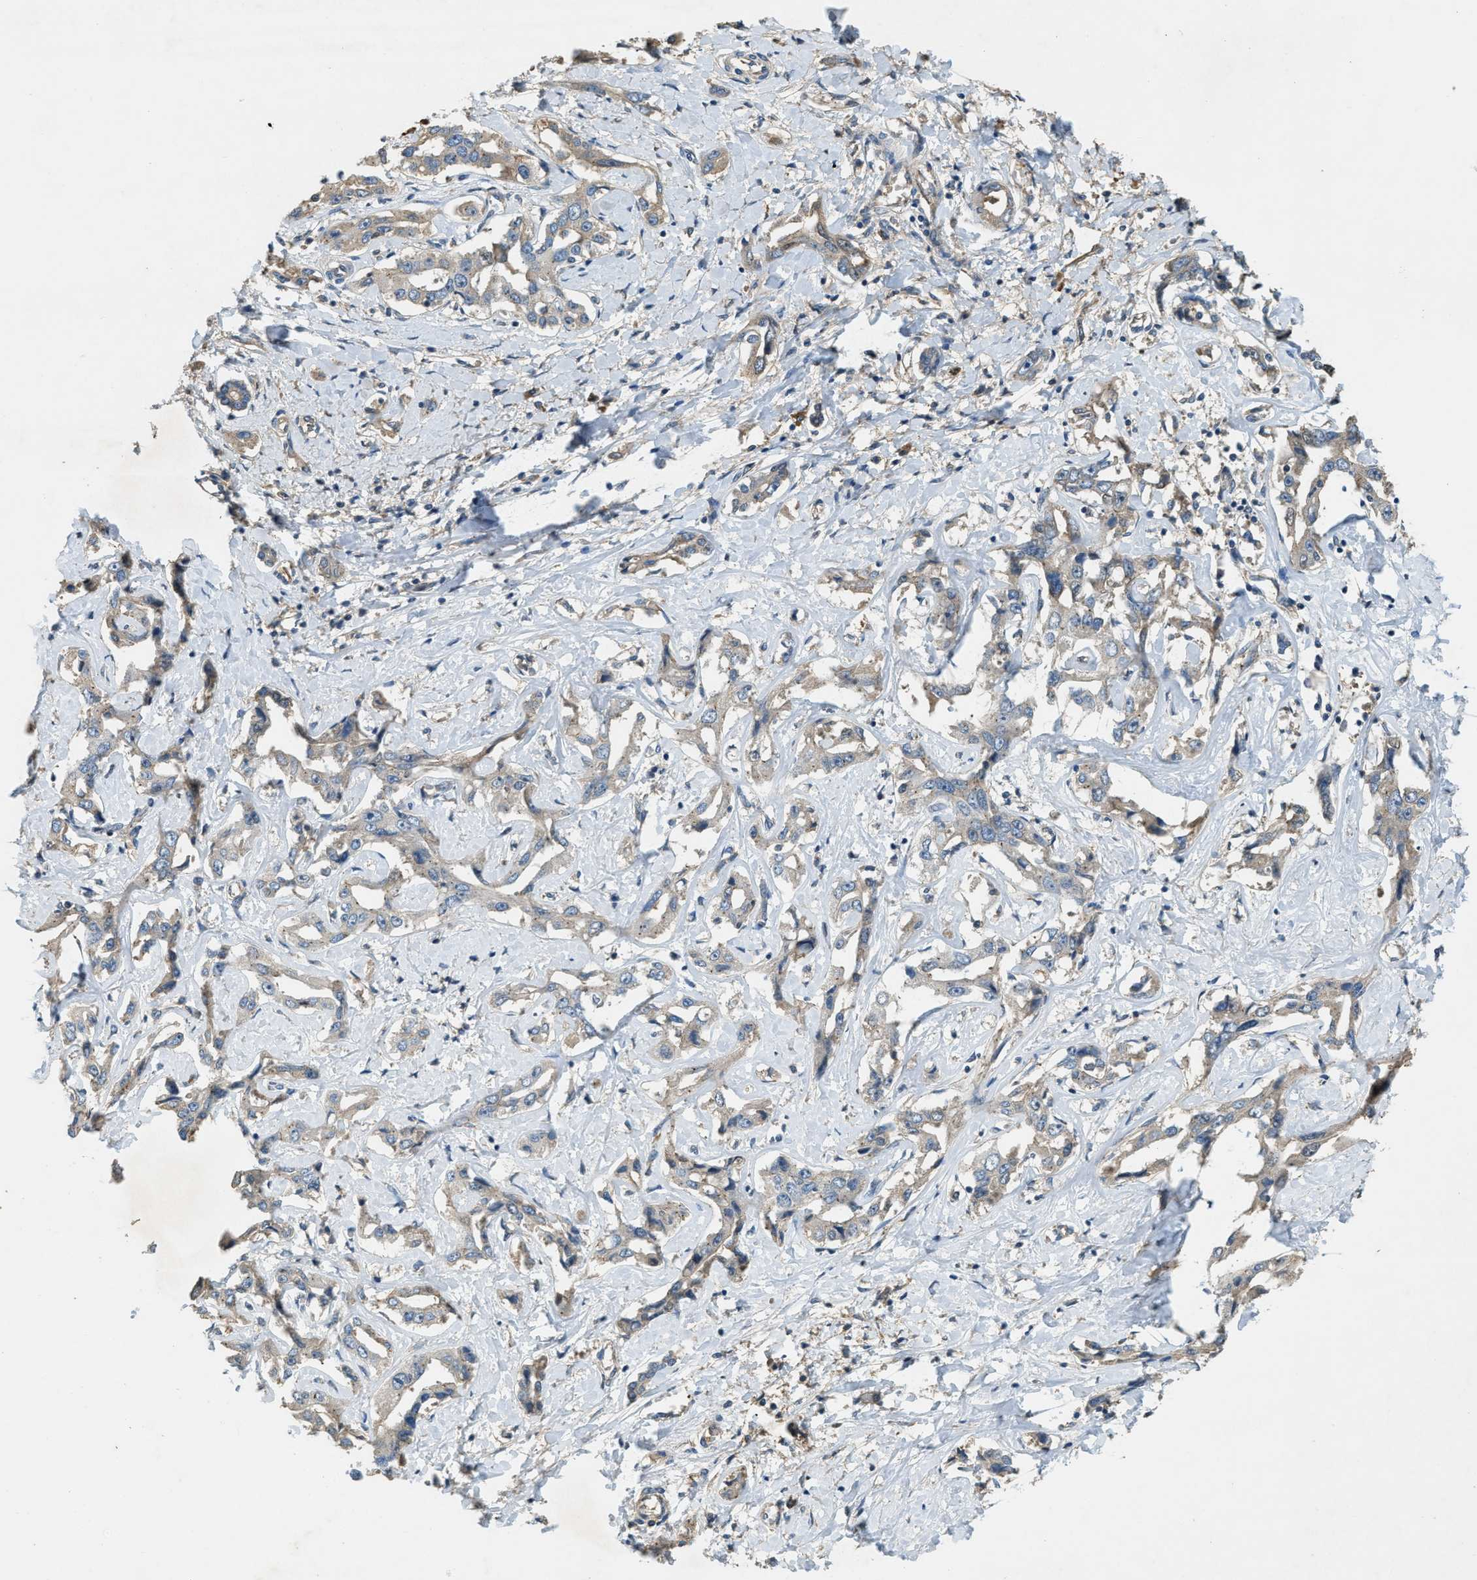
{"staining": {"intensity": "weak", "quantity": ">75%", "location": "cytoplasmic/membranous"}, "tissue": "liver cancer", "cell_type": "Tumor cells", "image_type": "cancer", "snomed": [{"axis": "morphology", "description": "Cholangiocarcinoma"}, {"axis": "topography", "description": "Liver"}], "caption": "The micrograph reveals immunohistochemical staining of liver cancer. There is weak cytoplasmic/membranous expression is seen in about >75% of tumor cells. Immunohistochemistry stains the protein of interest in brown and the nuclei are stained blue.", "gene": "CFLAR", "patient": {"sex": "male", "age": 59}}